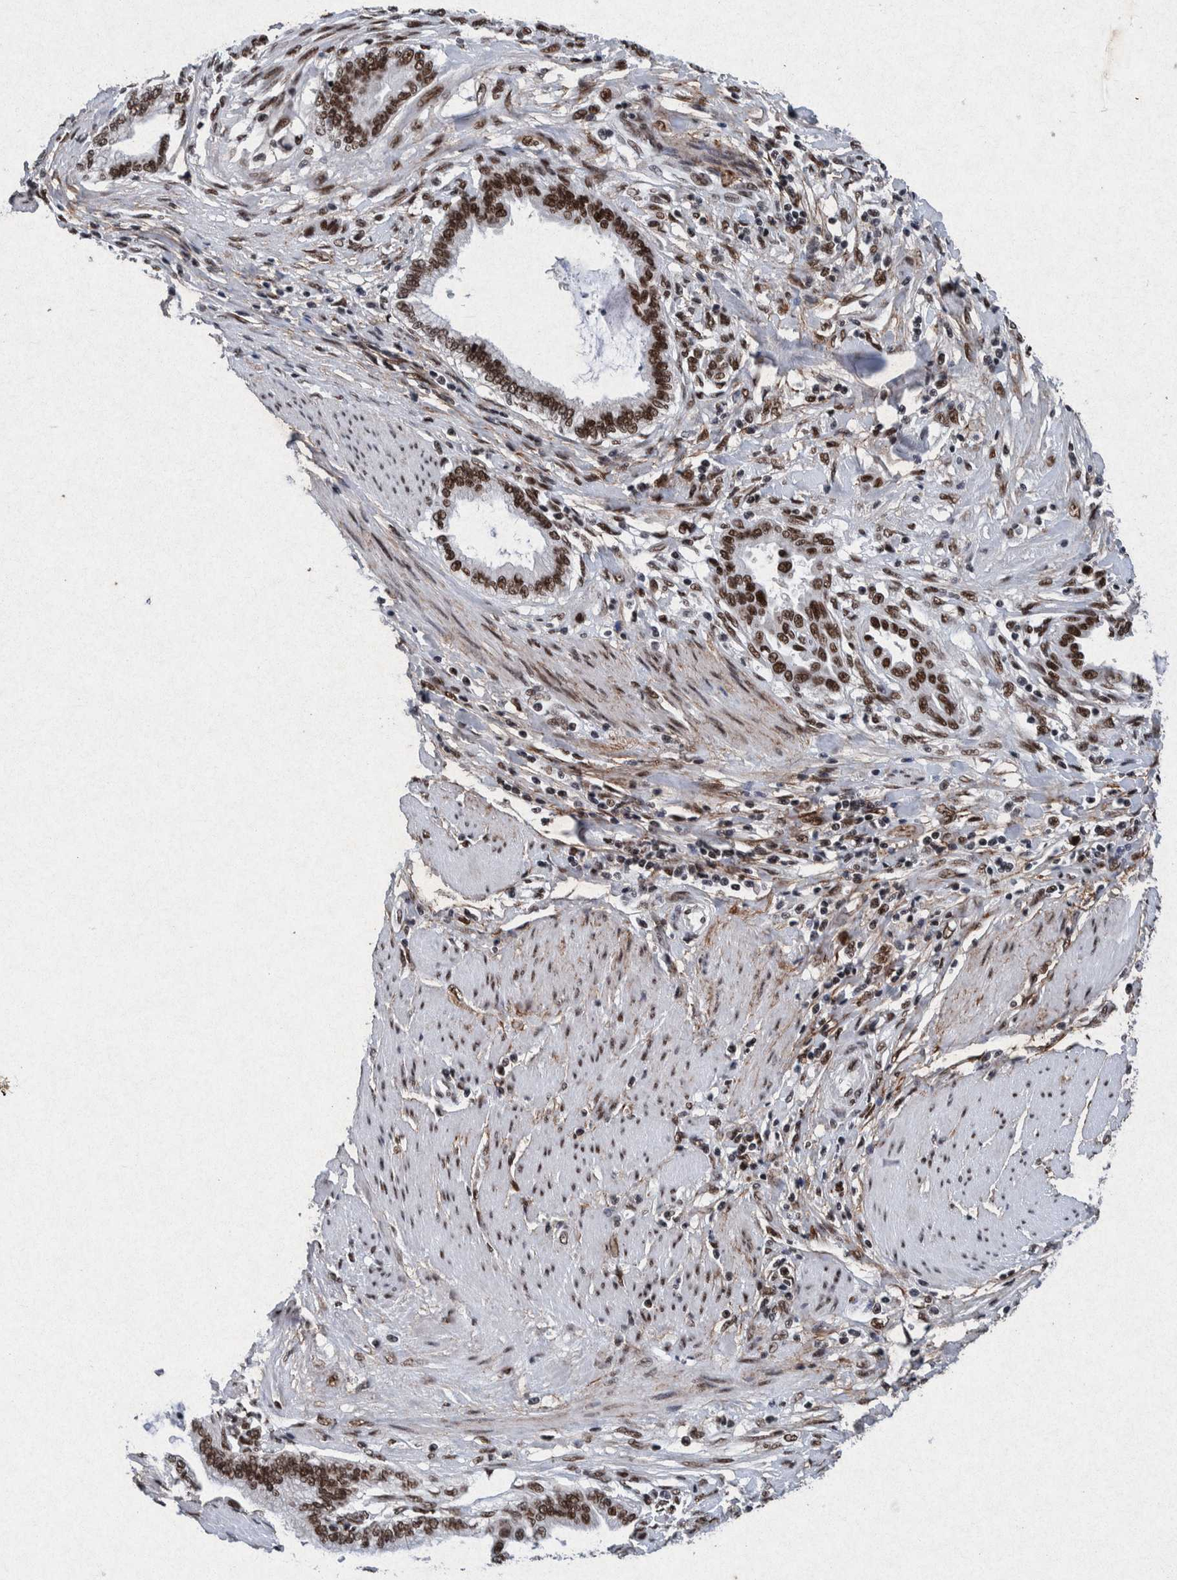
{"staining": {"intensity": "strong", "quantity": ">75%", "location": "nuclear"}, "tissue": "pancreatic cancer", "cell_type": "Tumor cells", "image_type": "cancer", "snomed": [{"axis": "morphology", "description": "Adenocarcinoma, NOS"}, {"axis": "topography", "description": "Pancreas"}], "caption": "A brown stain labels strong nuclear expression of a protein in adenocarcinoma (pancreatic) tumor cells.", "gene": "TAF10", "patient": {"sex": "female", "age": 64}}